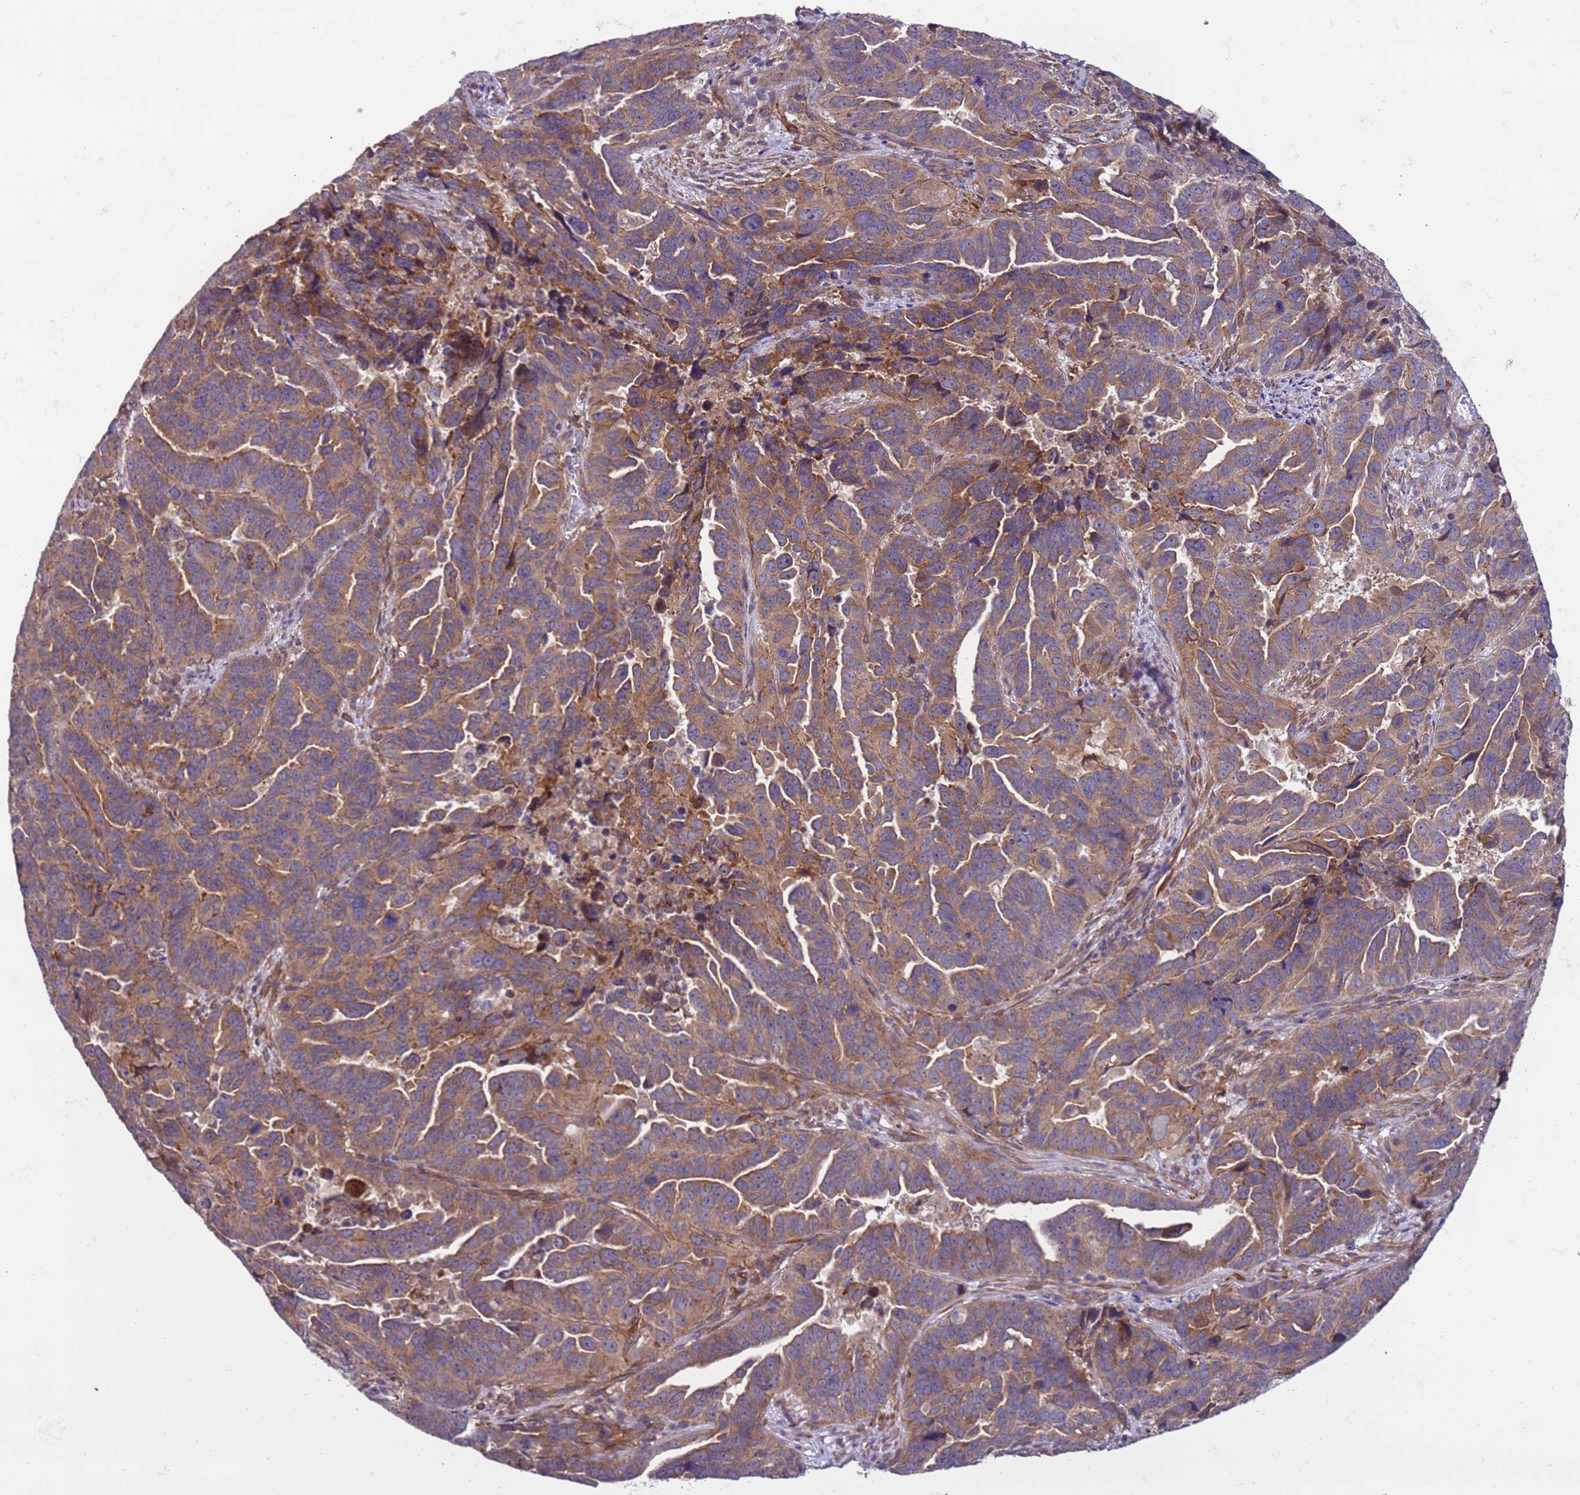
{"staining": {"intensity": "moderate", "quantity": ">75%", "location": "cytoplasmic/membranous"}, "tissue": "endometrial cancer", "cell_type": "Tumor cells", "image_type": "cancer", "snomed": [{"axis": "morphology", "description": "Adenocarcinoma, NOS"}, {"axis": "topography", "description": "Endometrium"}], "caption": "IHC micrograph of neoplastic tissue: human adenocarcinoma (endometrial) stained using immunohistochemistry shows medium levels of moderate protein expression localized specifically in the cytoplasmic/membranous of tumor cells, appearing as a cytoplasmic/membranous brown color.", "gene": "GEN1", "patient": {"sex": "female", "age": 65}}